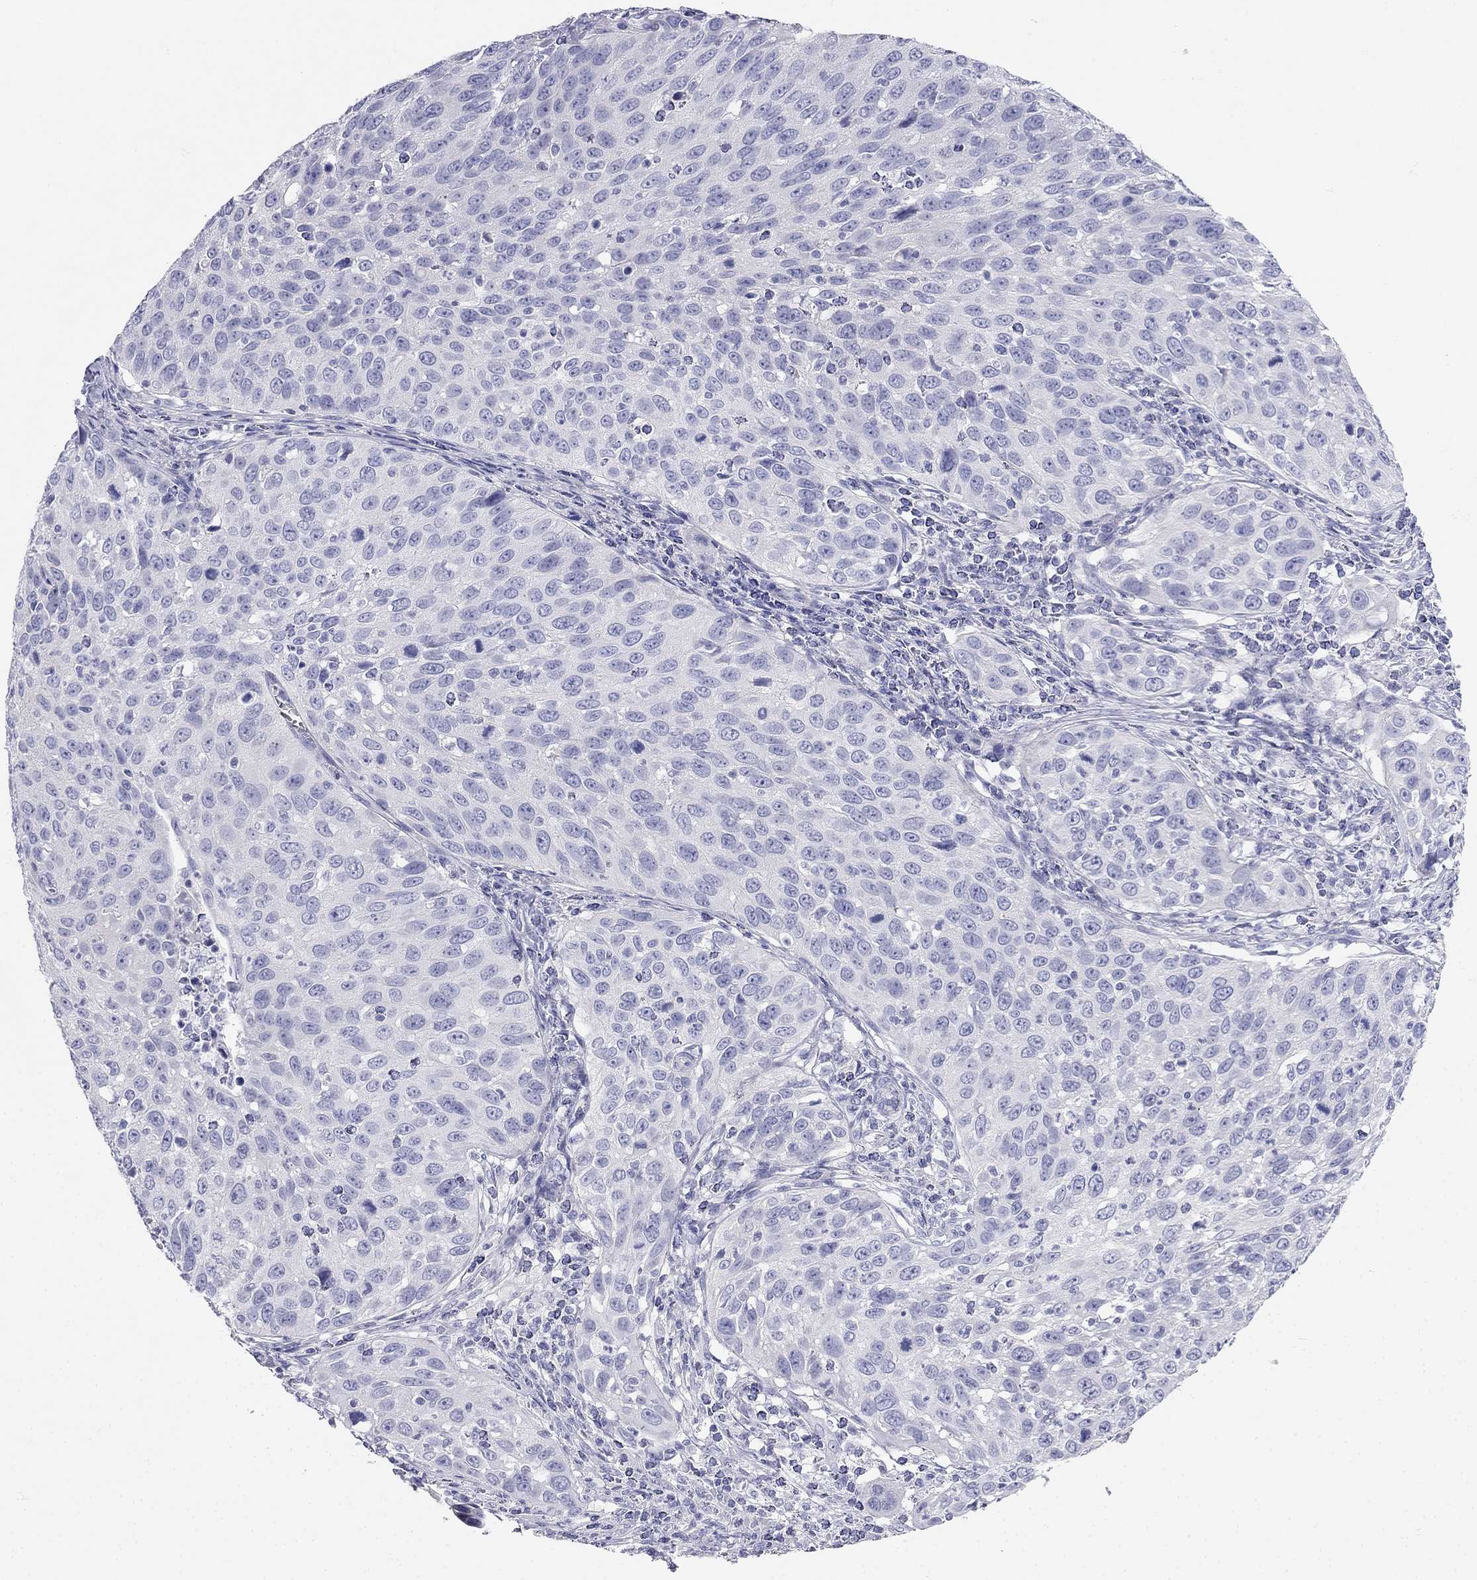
{"staining": {"intensity": "negative", "quantity": "none", "location": "none"}, "tissue": "cervical cancer", "cell_type": "Tumor cells", "image_type": "cancer", "snomed": [{"axis": "morphology", "description": "Squamous cell carcinoma, NOS"}, {"axis": "topography", "description": "Cervix"}], "caption": "The micrograph exhibits no staining of tumor cells in cervical cancer.", "gene": "RFLNA", "patient": {"sex": "female", "age": 26}}